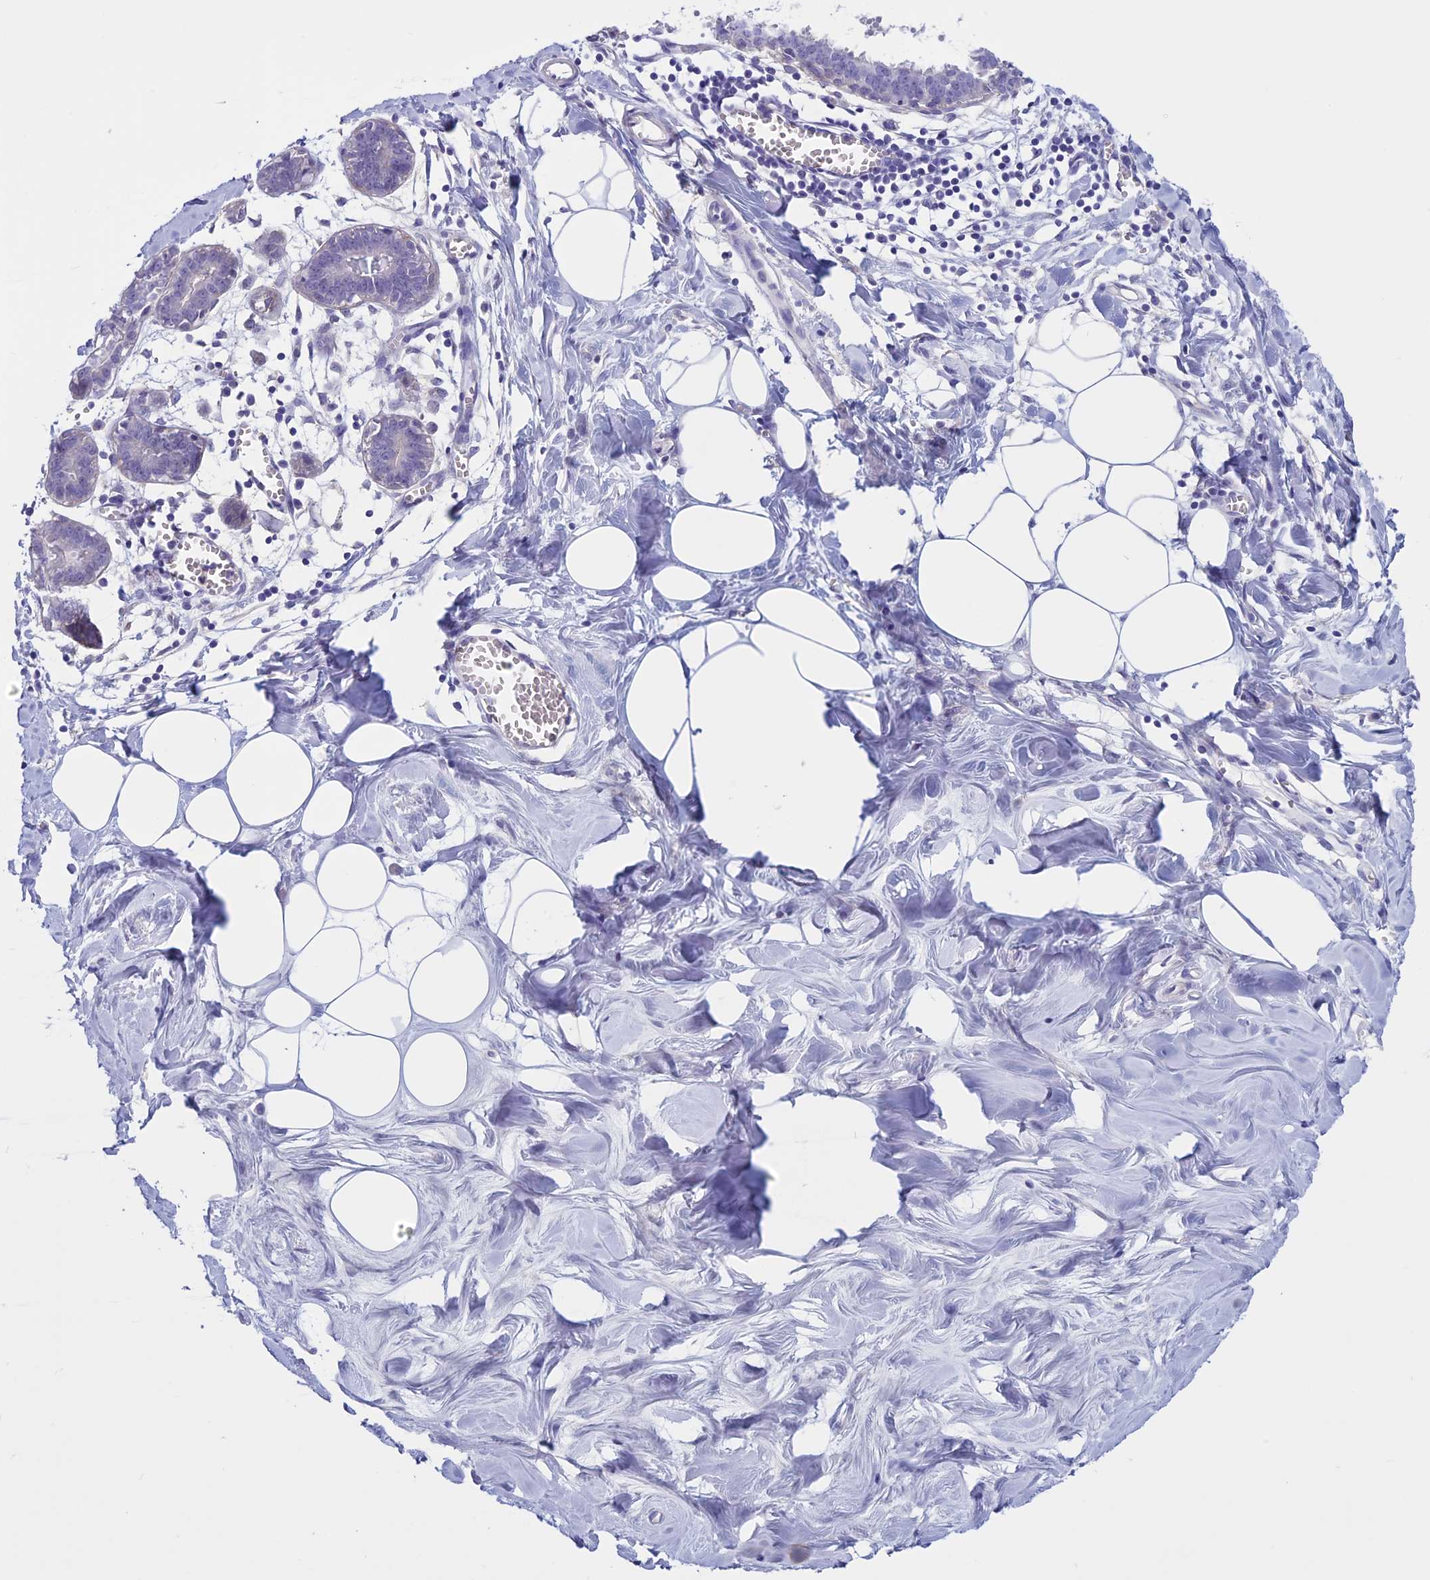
{"staining": {"intensity": "negative", "quantity": "none", "location": "none"}, "tissue": "breast", "cell_type": "Adipocytes", "image_type": "normal", "snomed": [{"axis": "morphology", "description": "Normal tissue, NOS"}, {"axis": "topography", "description": "Breast"}], "caption": "Immunohistochemistry photomicrograph of normal human breast stained for a protein (brown), which shows no staining in adipocytes. (Brightfield microscopy of DAB IHC at high magnification).", "gene": "CLEC2L", "patient": {"sex": "female", "age": 27}}